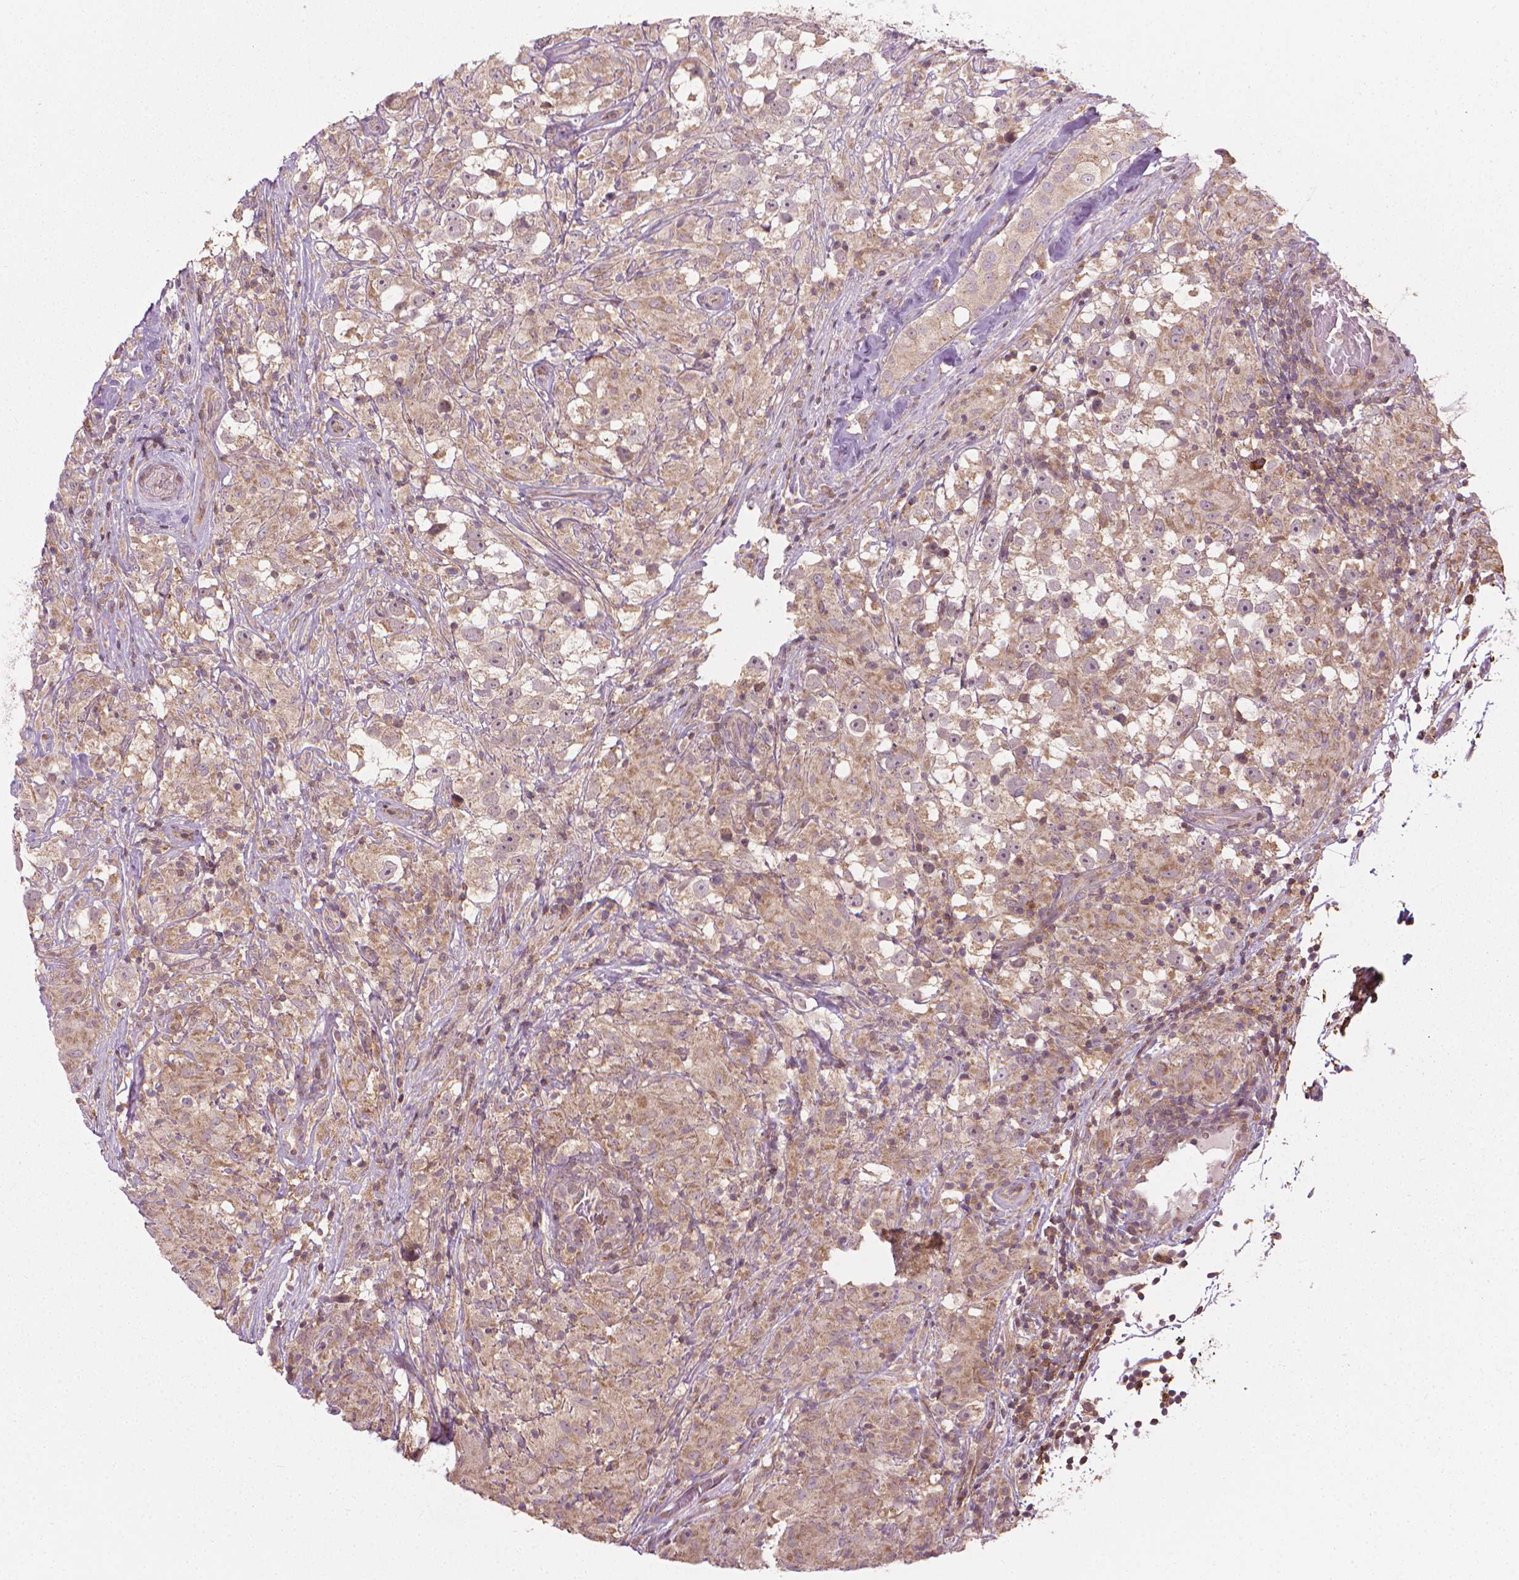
{"staining": {"intensity": "weak", "quantity": ">75%", "location": "cytoplasmic/membranous"}, "tissue": "testis cancer", "cell_type": "Tumor cells", "image_type": "cancer", "snomed": [{"axis": "morphology", "description": "Seminoma, NOS"}, {"axis": "topography", "description": "Testis"}], "caption": "Protein staining of testis seminoma tissue shows weak cytoplasmic/membranous positivity in about >75% of tumor cells.", "gene": "PRAG1", "patient": {"sex": "male", "age": 46}}